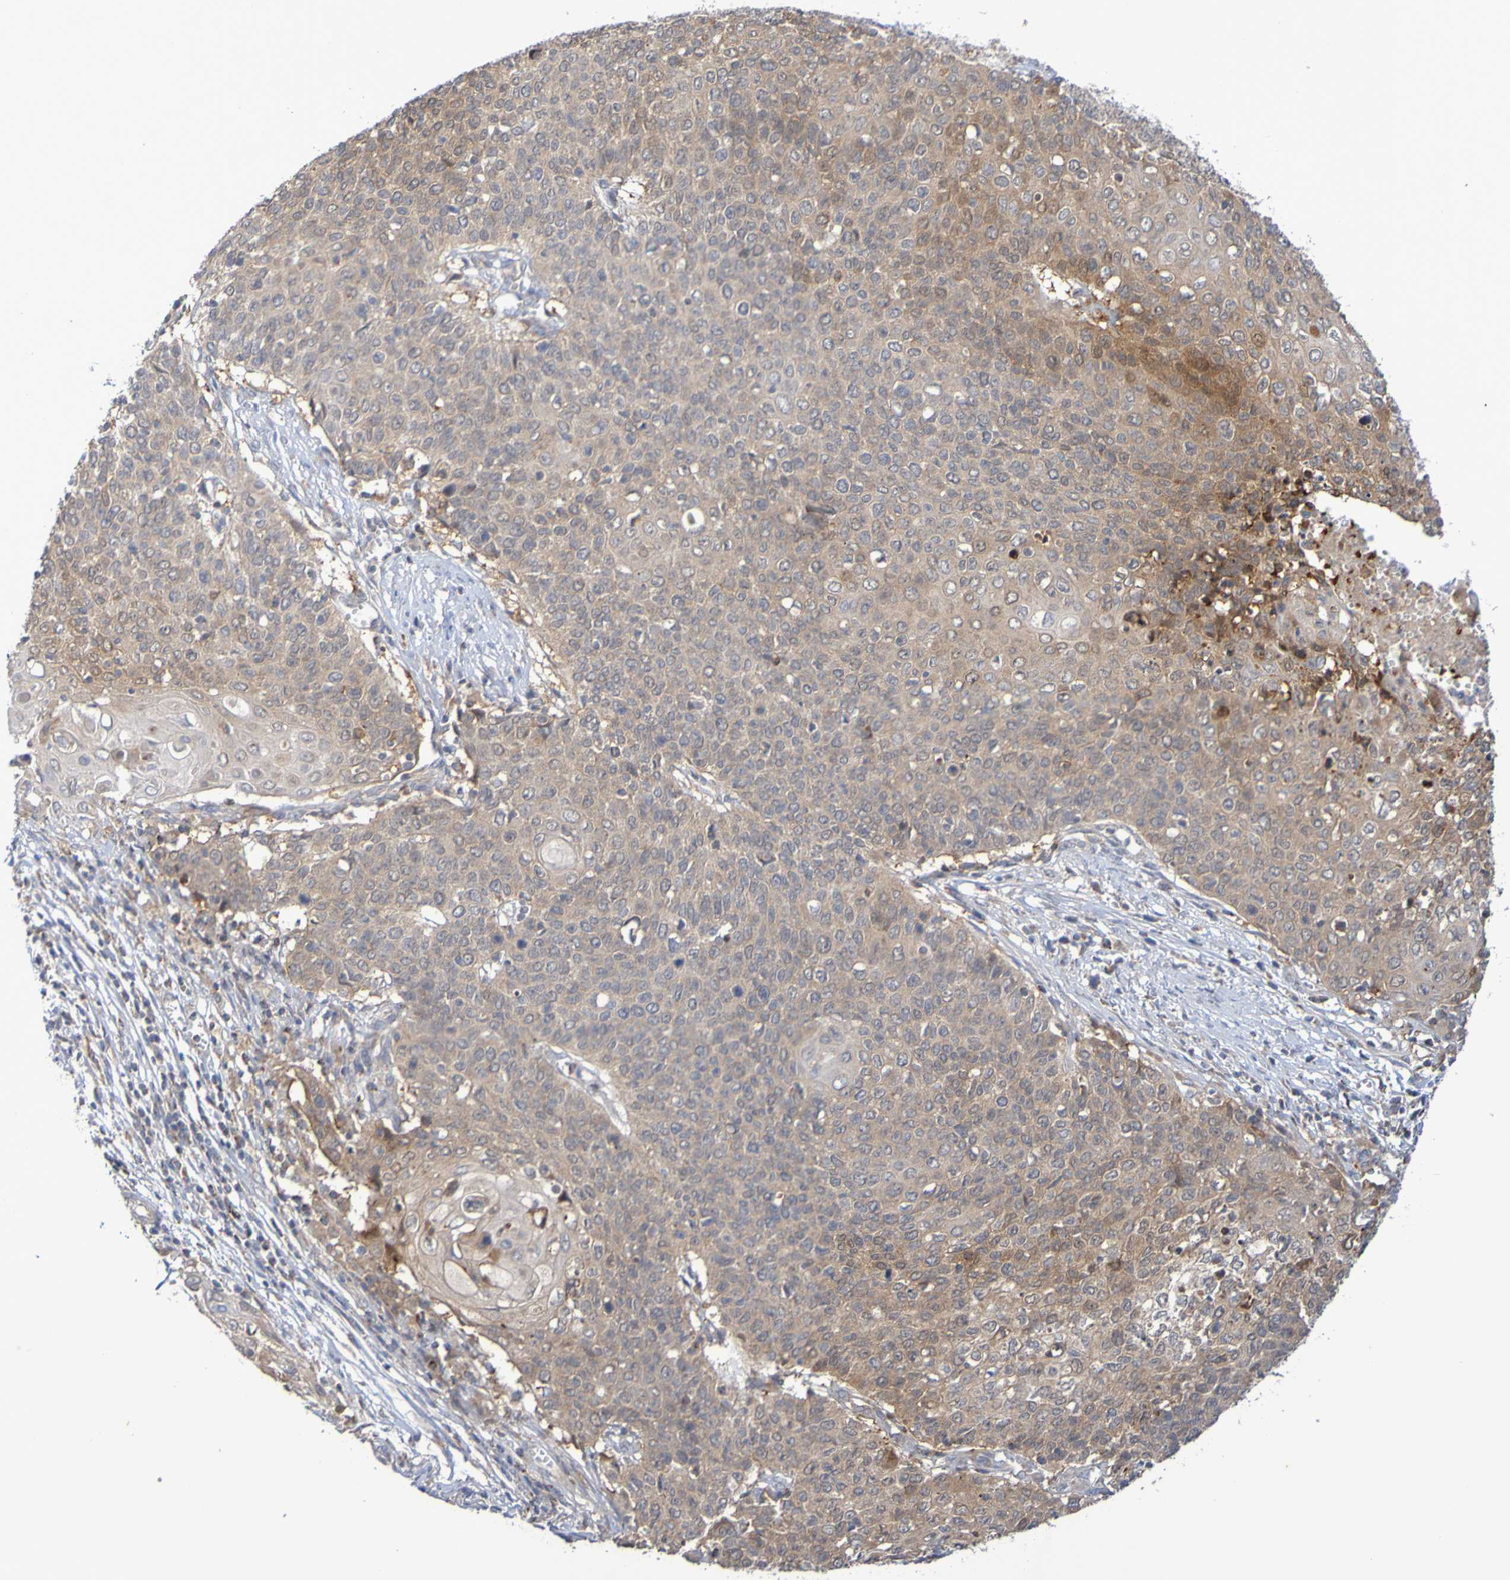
{"staining": {"intensity": "weak", "quantity": ">75%", "location": "cytoplasmic/membranous"}, "tissue": "cervical cancer", "cell_type": "Tumor cells", "image_type": "cancer", "snomed": [{"axis": "morphology", "description": "Squamous cell carcinoma, NOS"}, {"axis": "topography", "description": "Cervix"}], "caption": "Cervical cancer stained with immunohistochemistry (IHC) demonstrates weak cytoplasmic/membranous positivity in approximately >75% of tumor cells.", "gene": "C3orf18", "patient": {"sex": "female", "age": 39}}